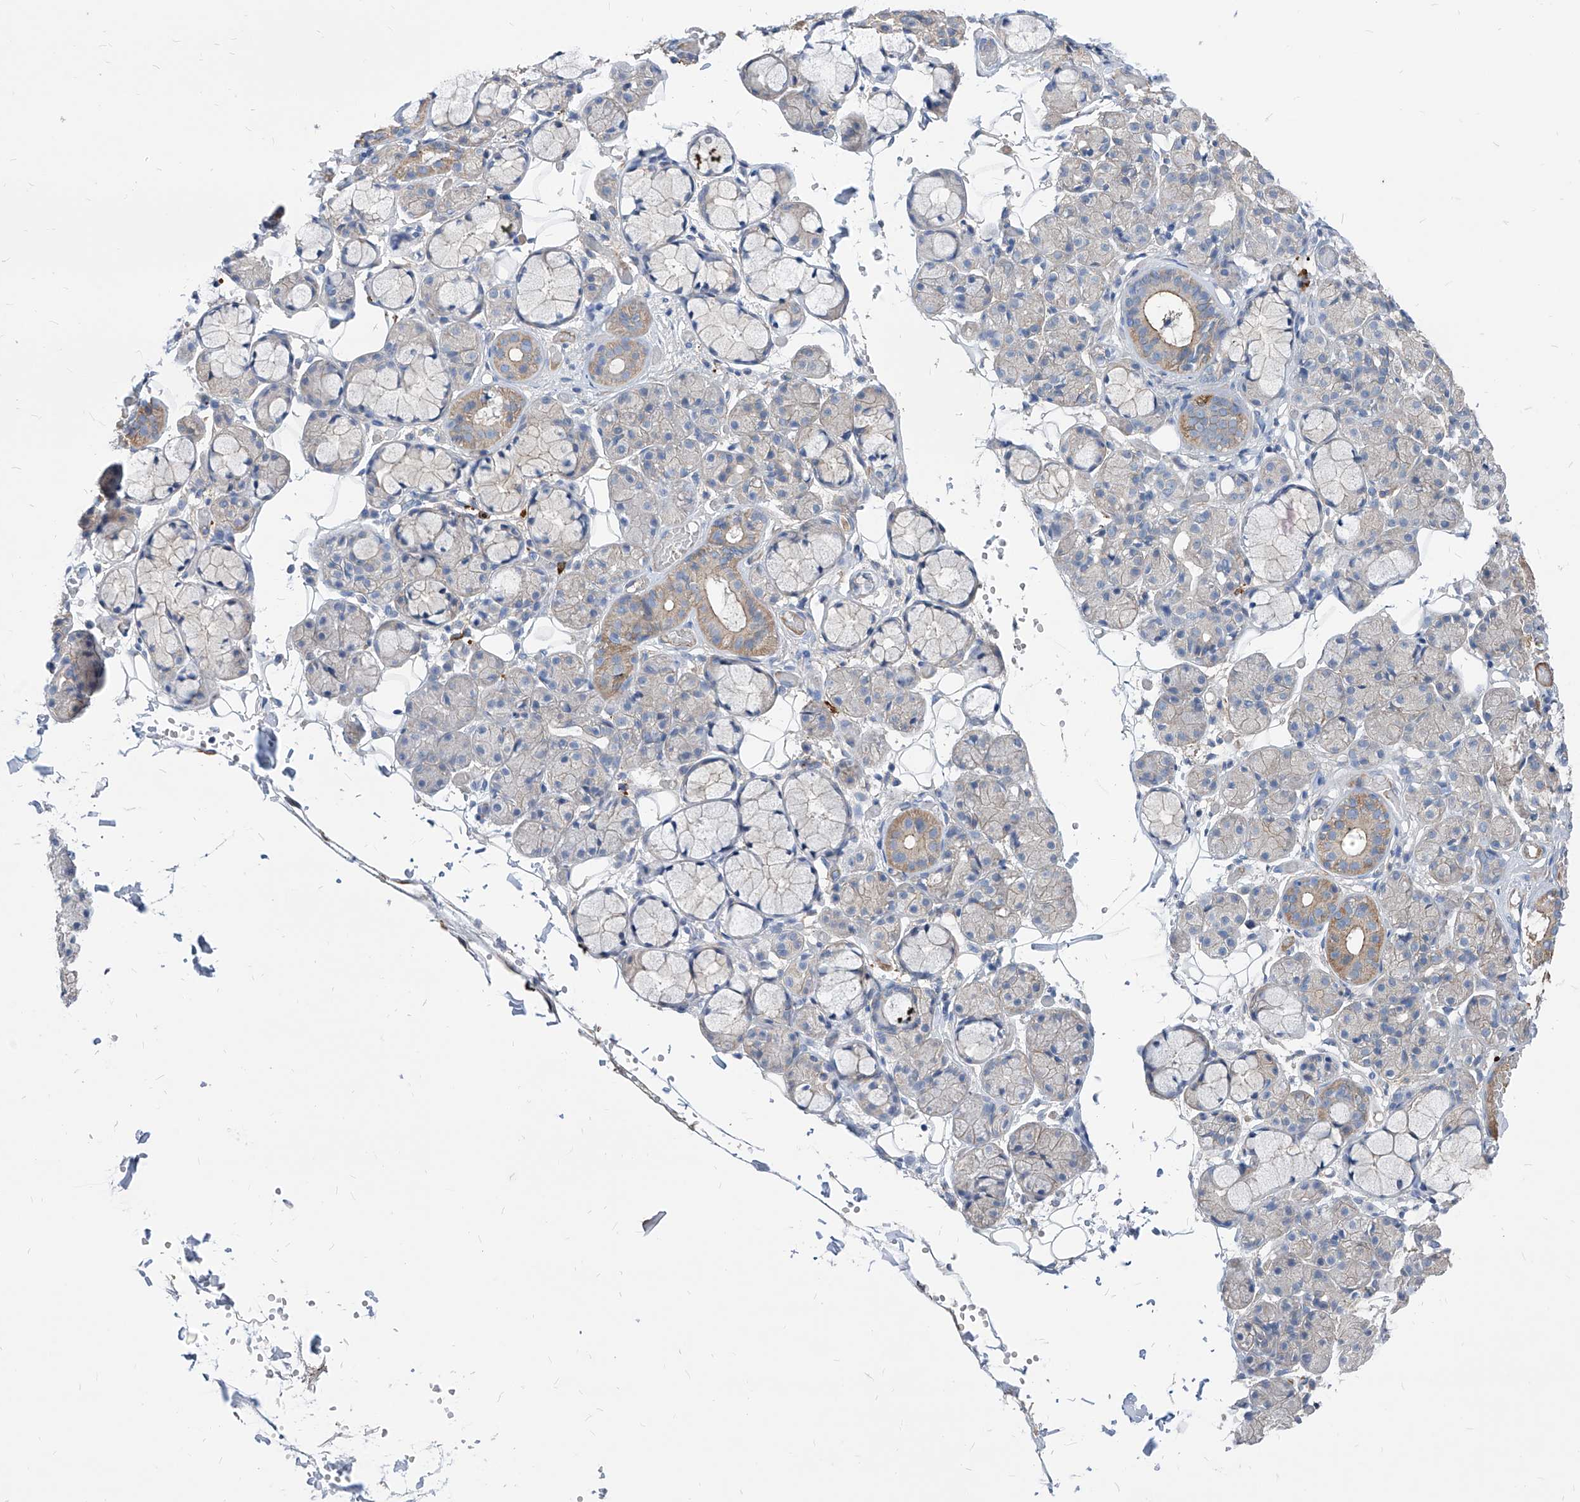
{"staining": {"intensity": "weak", "quantity": "<25%", "location": "cytoplasmic/membranous"}, "tissue": "salivary gland", "cell_type": "Glandular cells", "image_type": "normal", "snomed": [{"axis": "morphology", "description": "Normal tissue, NOS"}, {"axis": "topography", "description": "Salivary gland"}], "caption": "IHC image of unremarkable salivary gland stained for a protein (brown), which displays no expression in glandular cells. The staining was performed using DAB (3,3'-diaminobenzidine) to visualize the protein expression in brown, while the nuclei were stained in blue with hematoxylin (Magnification: 20x).", "gene": "AKAP10", "patient": {"sex": "male", "age": 63}}